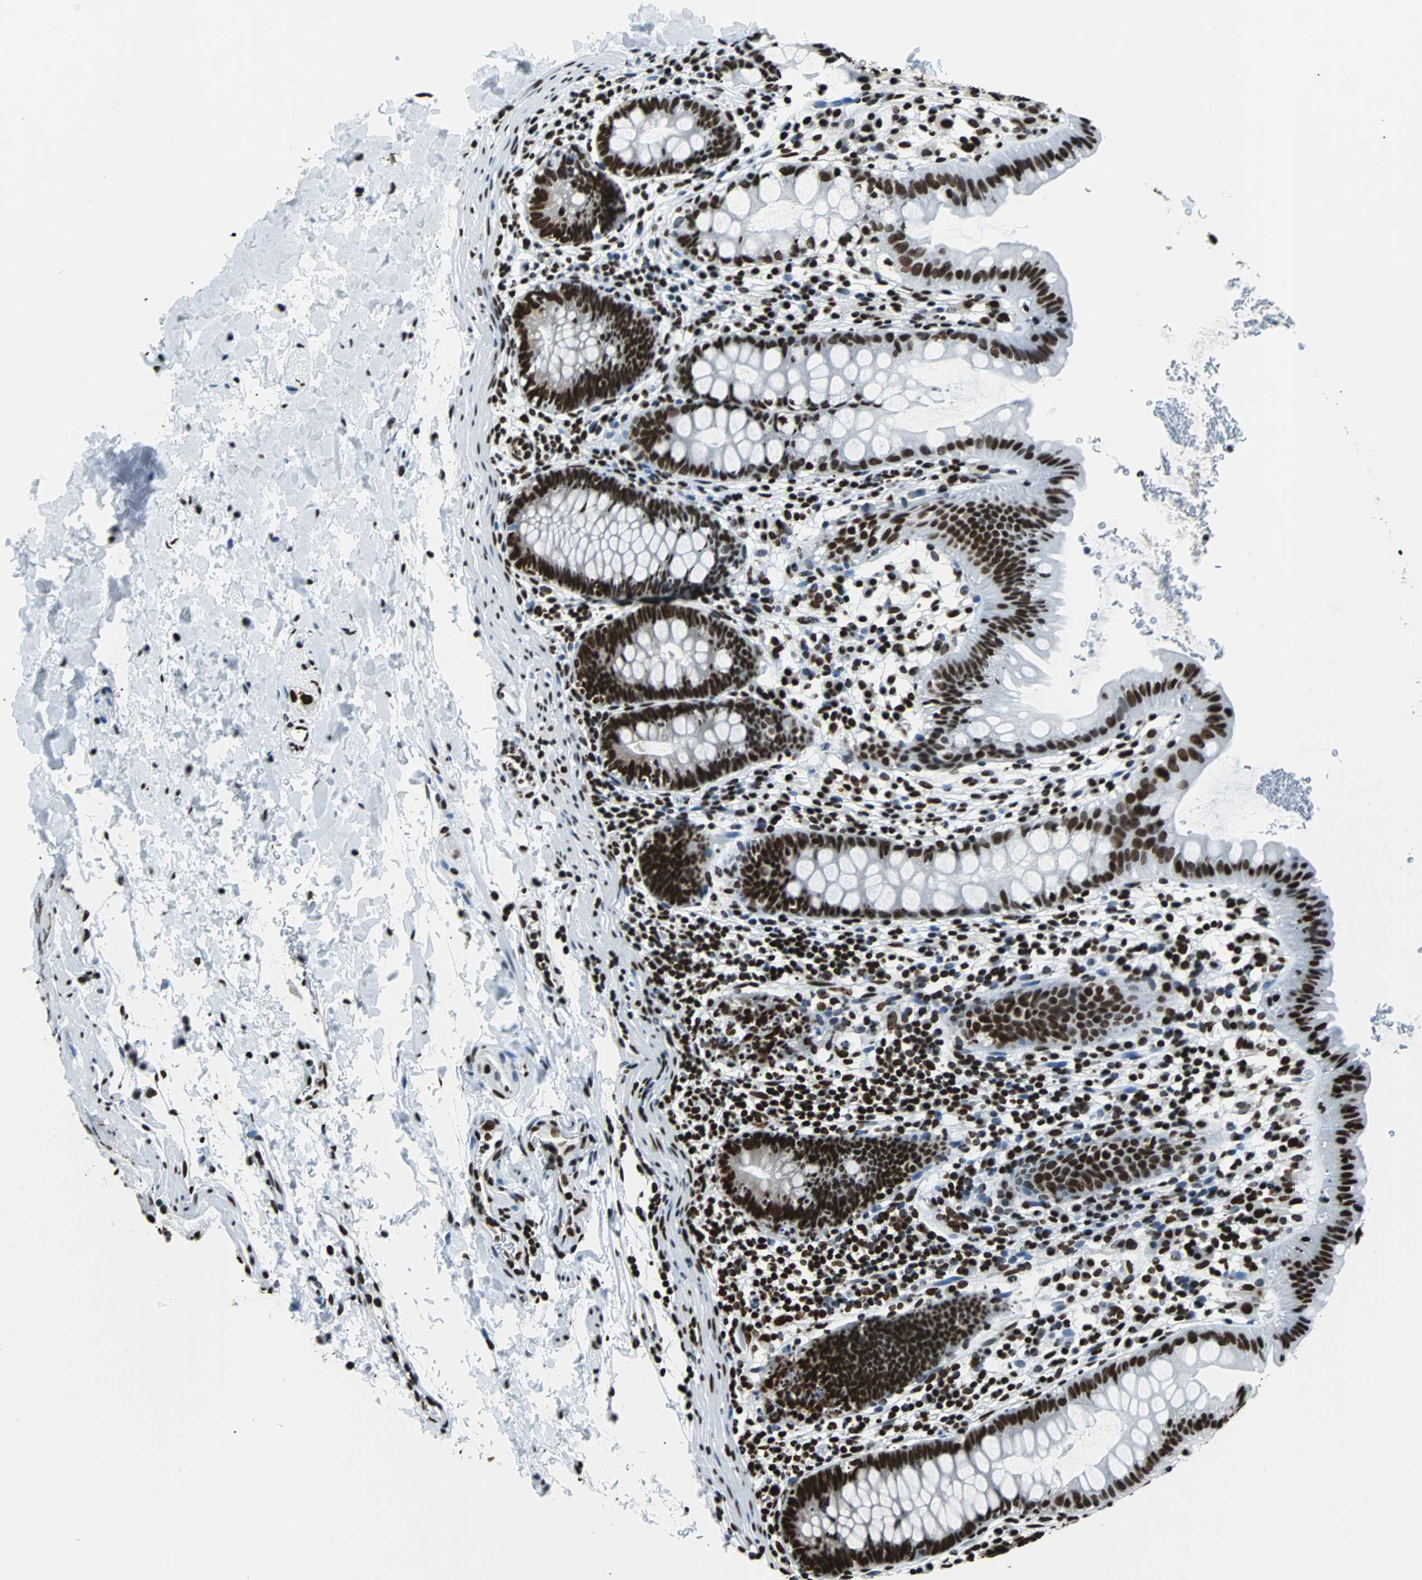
{"staining": {"intensity": "strong", "quantity": ">75%", "location": "nuclear"}, "tissue": "rectum", "cell_type": "Glandular cells", "image_type": "normal", "snomed": [{"axis": "morphology", "description": "Normal tissue, NOS"}, {"axis": "topography", "description": "Rectum"}], "caption": "This photomicrograph shows immunohistochemistry staining of unremarkable human rectum, with high strong nuclear positivity in approximately >75% of glandular cells.", "gene": "FUBP1", "patient": {"sex": "female", "age": 24}}